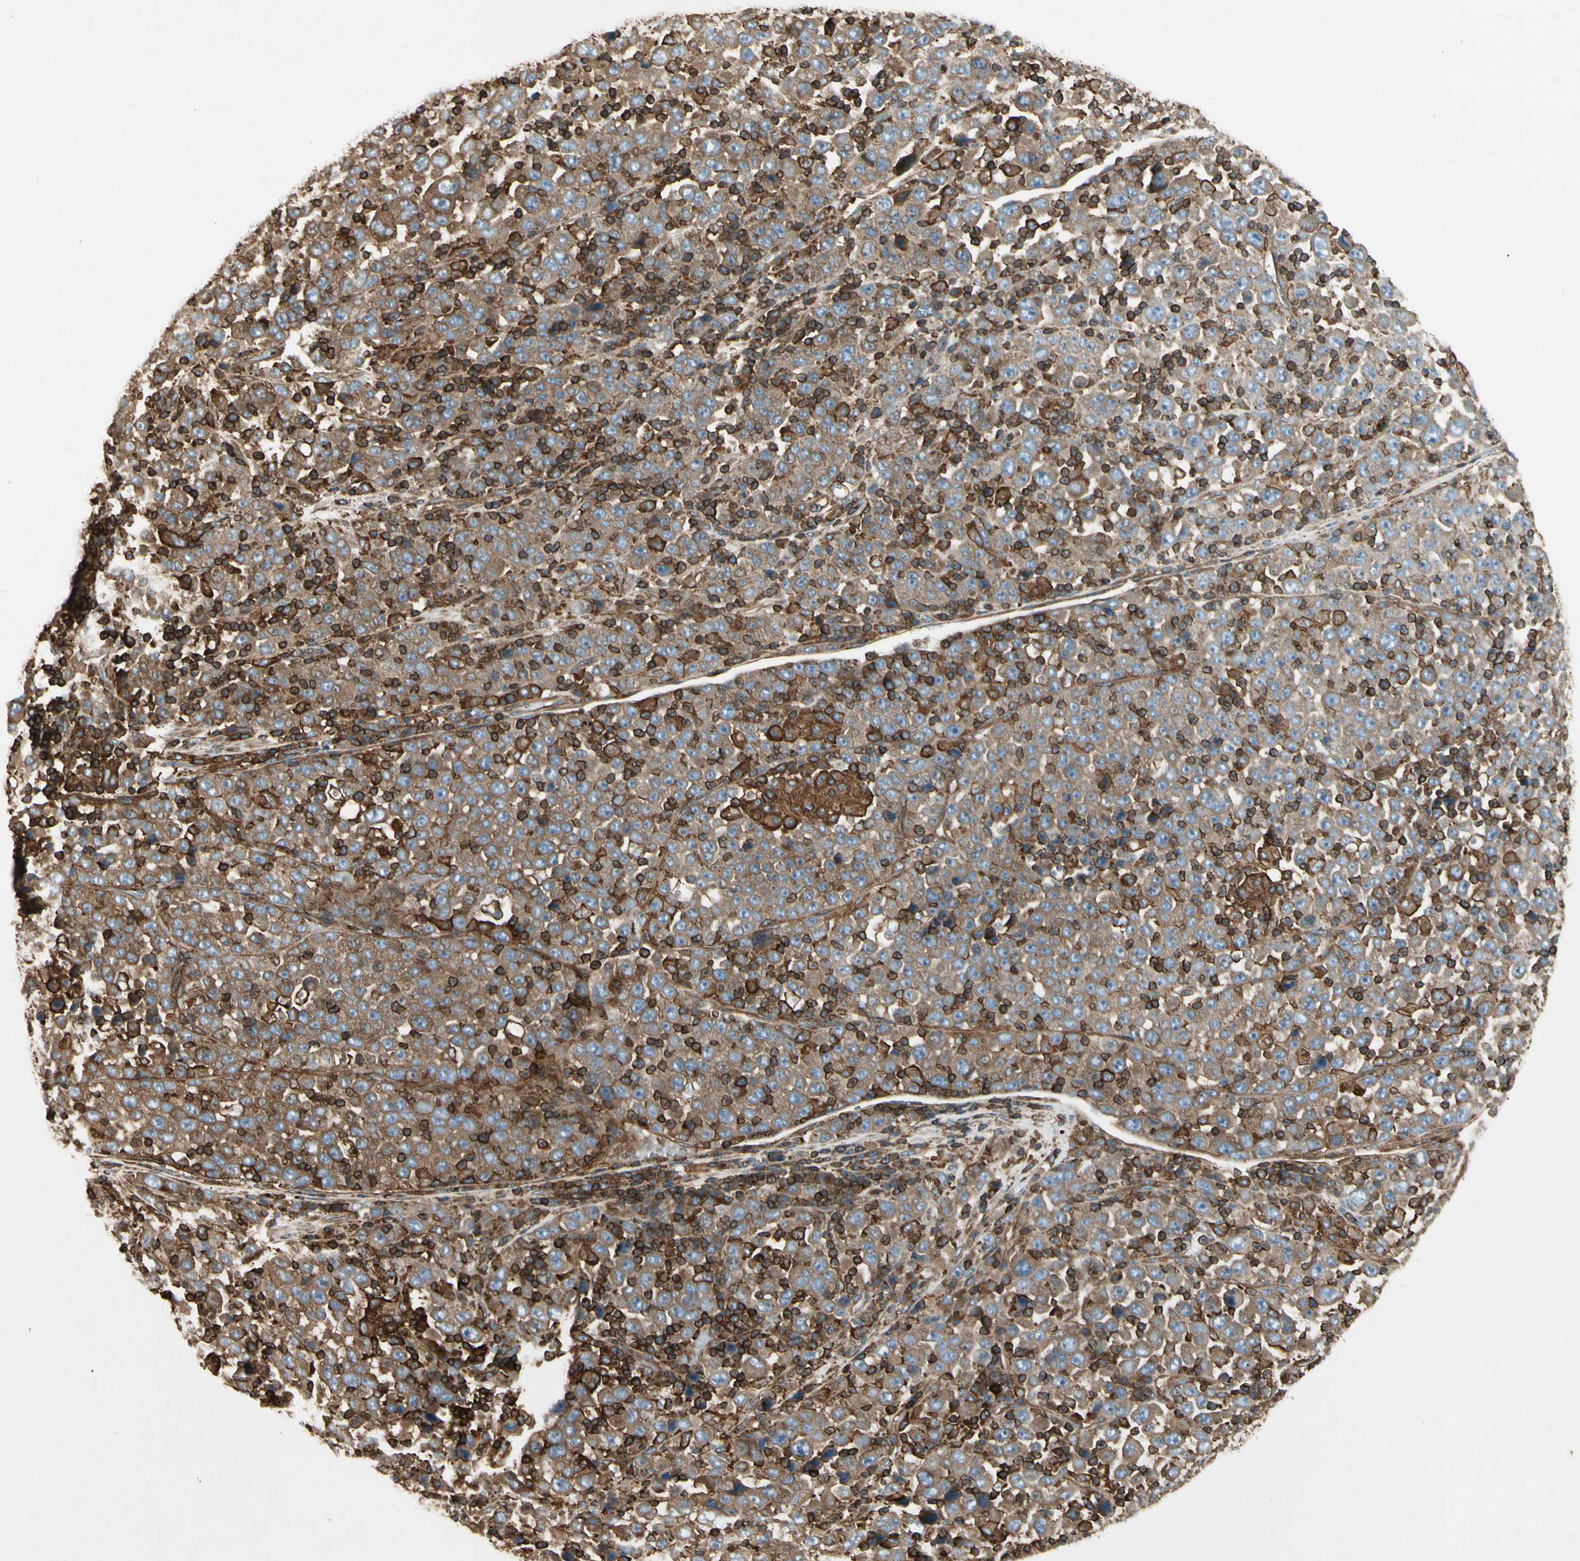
{"staining": {"intensity": "moderate", "quantity": ">75%", "location": "cytoplasmic/membranous"}, "tissue": "stomach cancer", "cell_type": "Tumor cells", "image_type": "cancer", "snomed": [{"axis": "morphology", "description": "Normal tissue, NOS"}, {"axis": "morphology", "description": "Adenocarcinoma, NOS"}, {"axis": "topography", "description": "Stomach, upper"}, {"axis": "topography", "description": "Stomach"}], "caption": "Protein staining displays moderate cytoplasmic/membranous positivity in approximately >75% of tumor cells in adenocarcinoma (stomach).", "gene": "ARPC2", "patient": {"sex": "male", "age": 59}}